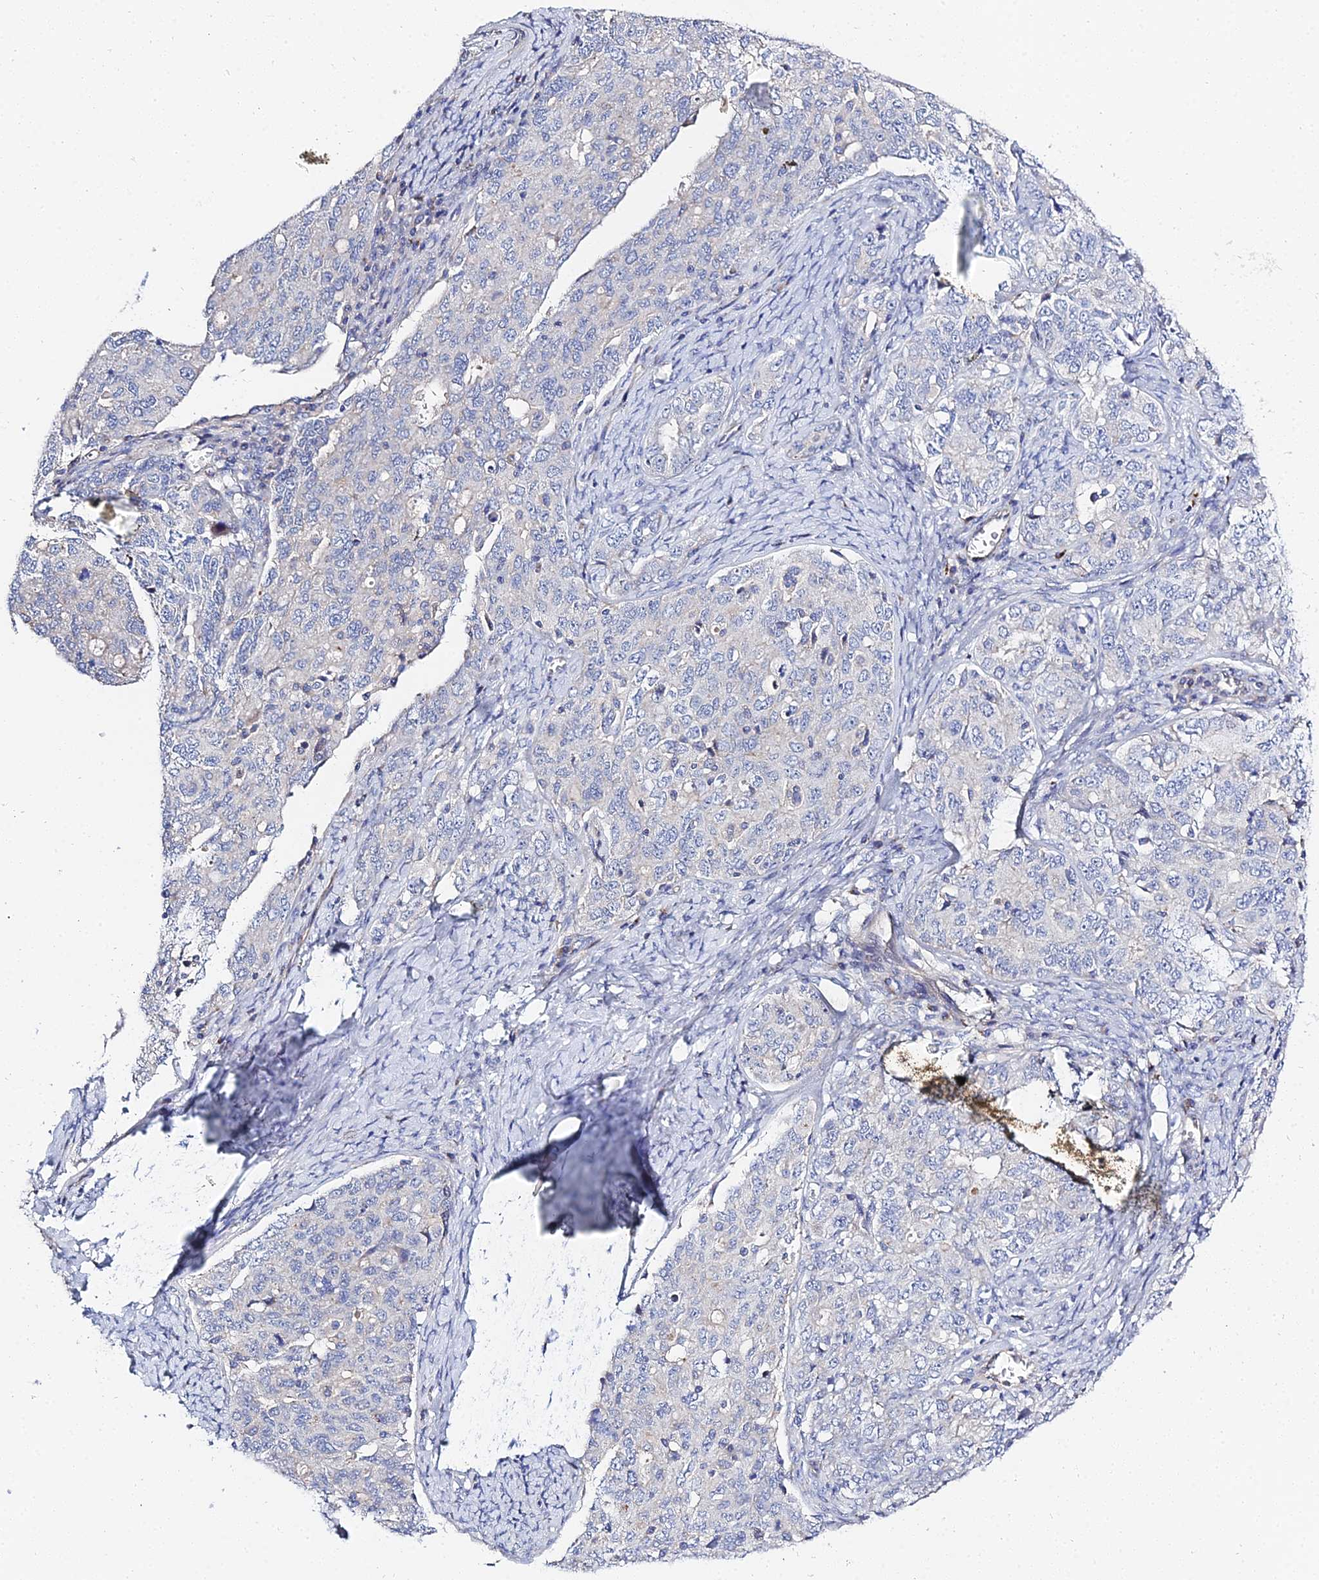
{"staining": {"intensity": "negative", "quantity": "none", "location": "none"}, "tissue": "ovarian cancer", "cell_type": "Tumor cells", "image_type": "cancer", "snomed": [{"axis": "morphology", "description": "Carcinoma, endometroid"}, {"axis": "topography", "description": "Ovary"}], "caption": "This micrograph is of endometroid carcinoma (ovarian) stained with IHC to label a protein in brown with the nuclei are counter-stained blue. There is no expression in tumor cells.", "gene": "APOBEC3H", "patient": {"sex": "female", "age": 62}}